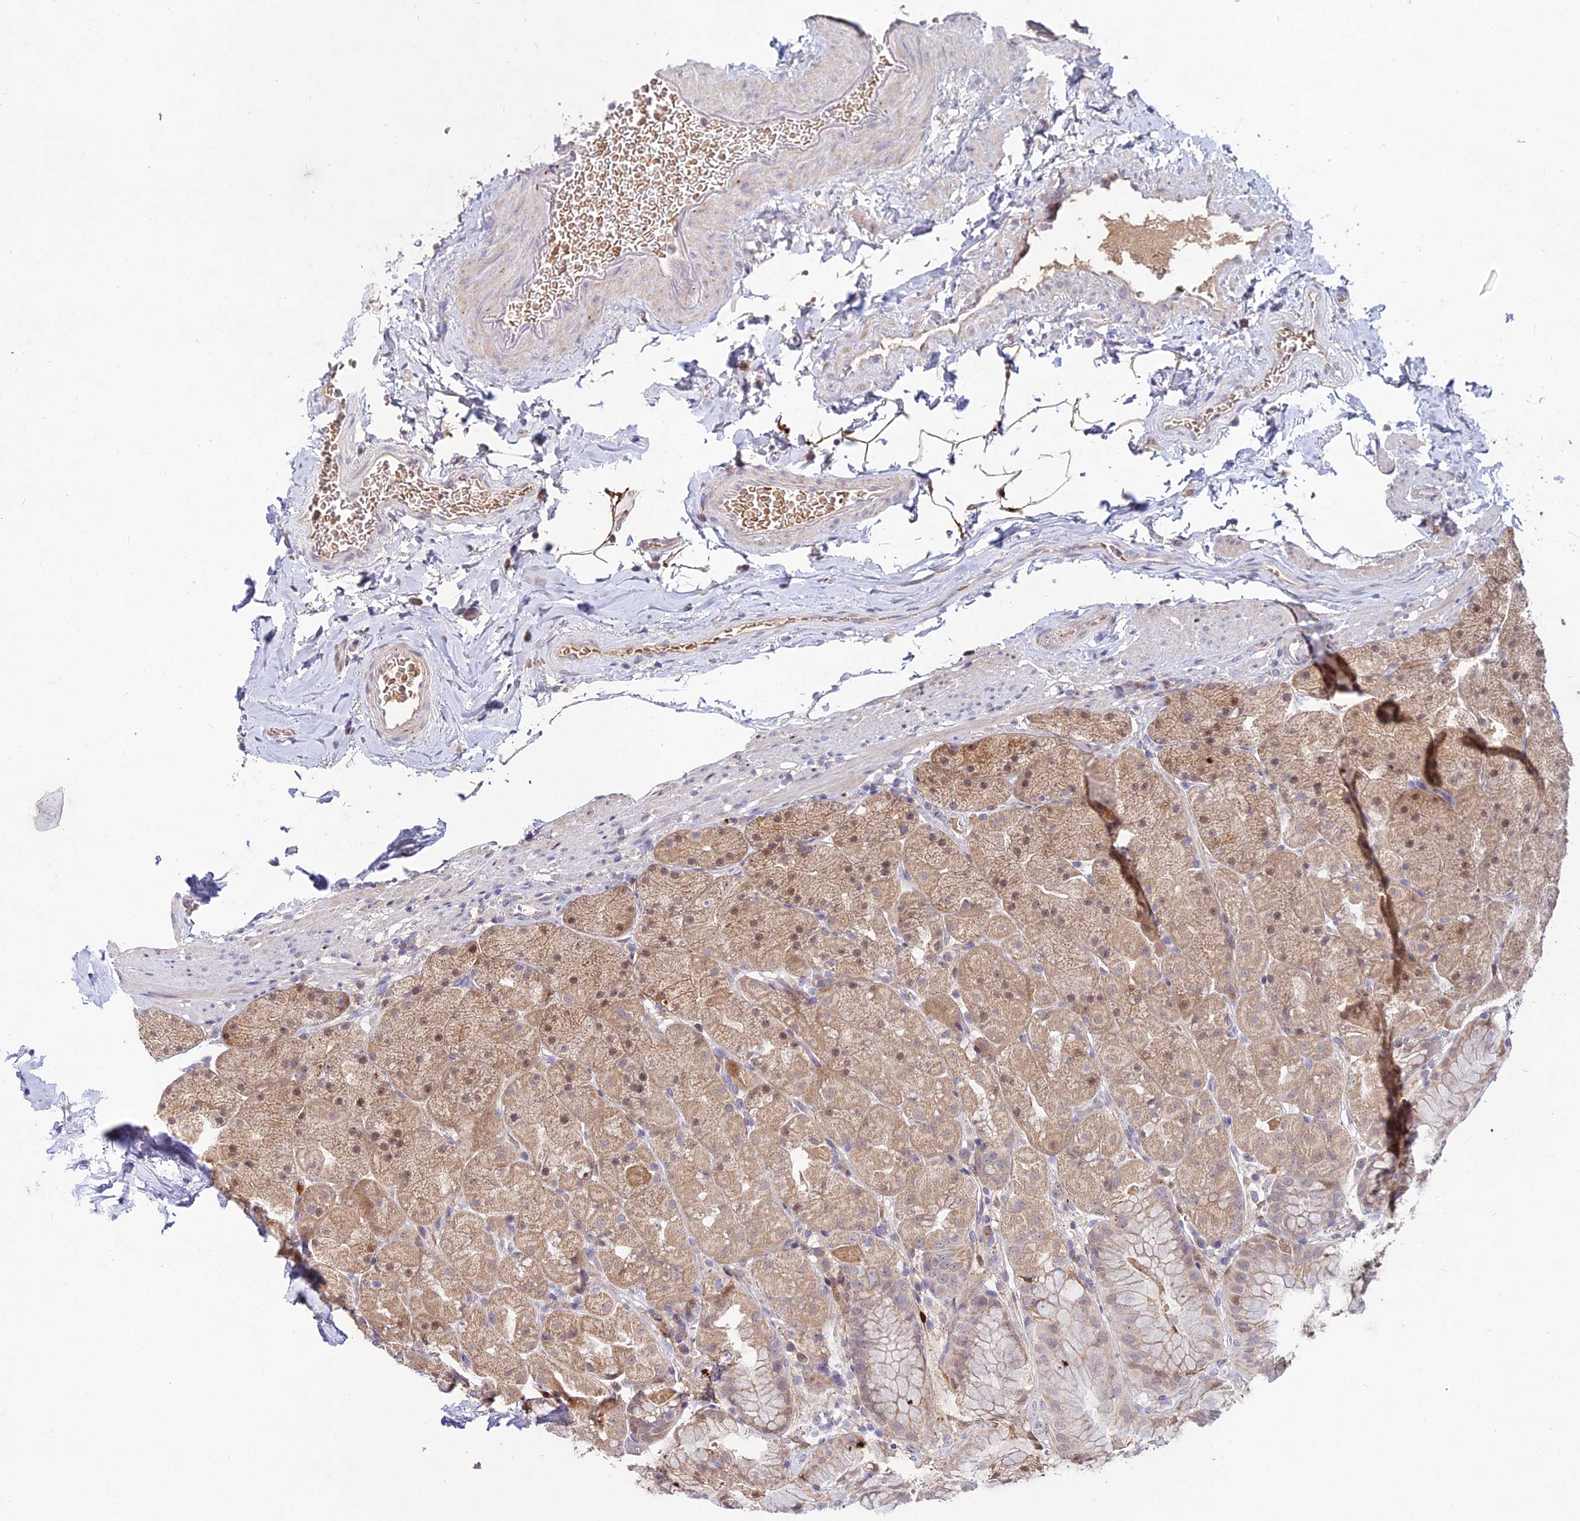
{"staining": {"intensity": "moderate", "quantity": ">75%", "location": "cytoplasmic/membranous,nuclear"}, "tissue": "stomach", "cell_type": "Glandular cells", "image_type": "normal", "snomed": [{"axis": "morphology", "description": "Normal tissue, NOS"}, {"axis": "topography", "description": "Stomach, upper"}, {"axis": "topography", "description": "Stomach, lower"}], "caption": "Protein staining shows moderate cytoplasmic/membranous,nuclear expression in approximately >75% of glandular cells in normal stomach.", "gene": "WDR43", "patient": {"sex": "male", "age": 67}}